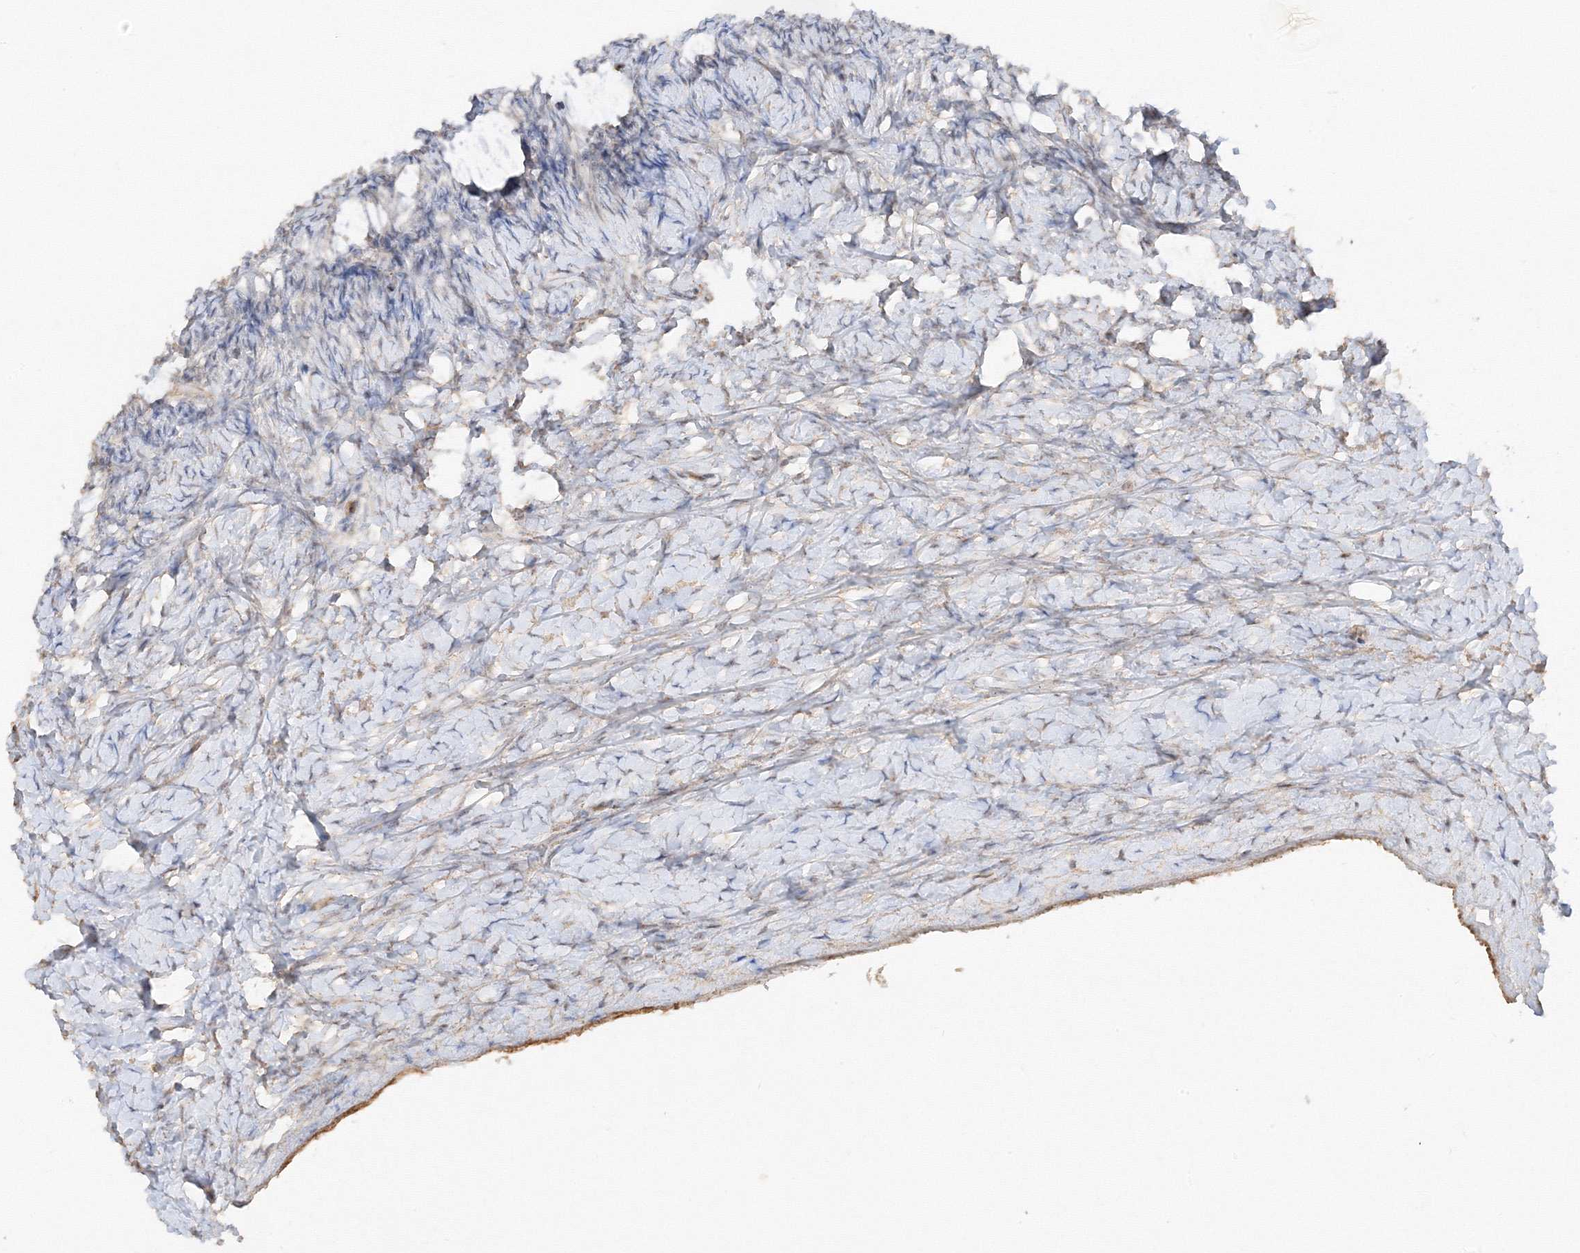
{"staining": {"intensity": "negative", "quantity": "none", "location": "none"}, "tissue": "ovary", "cell_type": "Follicle cells", "image_type": "normal", "snomed": [{"axis": "morphology", "description": "Normal tissue, NOS"}, {"axis": "morphology", "description": "Developmental malformation"}, {"axis": "topography", "description": "Ovary"}], "caption": "High magnification brightfield microscopy of unremarkable ovary stained with DAB (3,3'-diaminobenzidine) (brown) and counterstained with hematoxylin (blue): follicle cells show no significant positivity.", "gene": "ETAA1", "patient": {"sex": "female", "age": 39}}